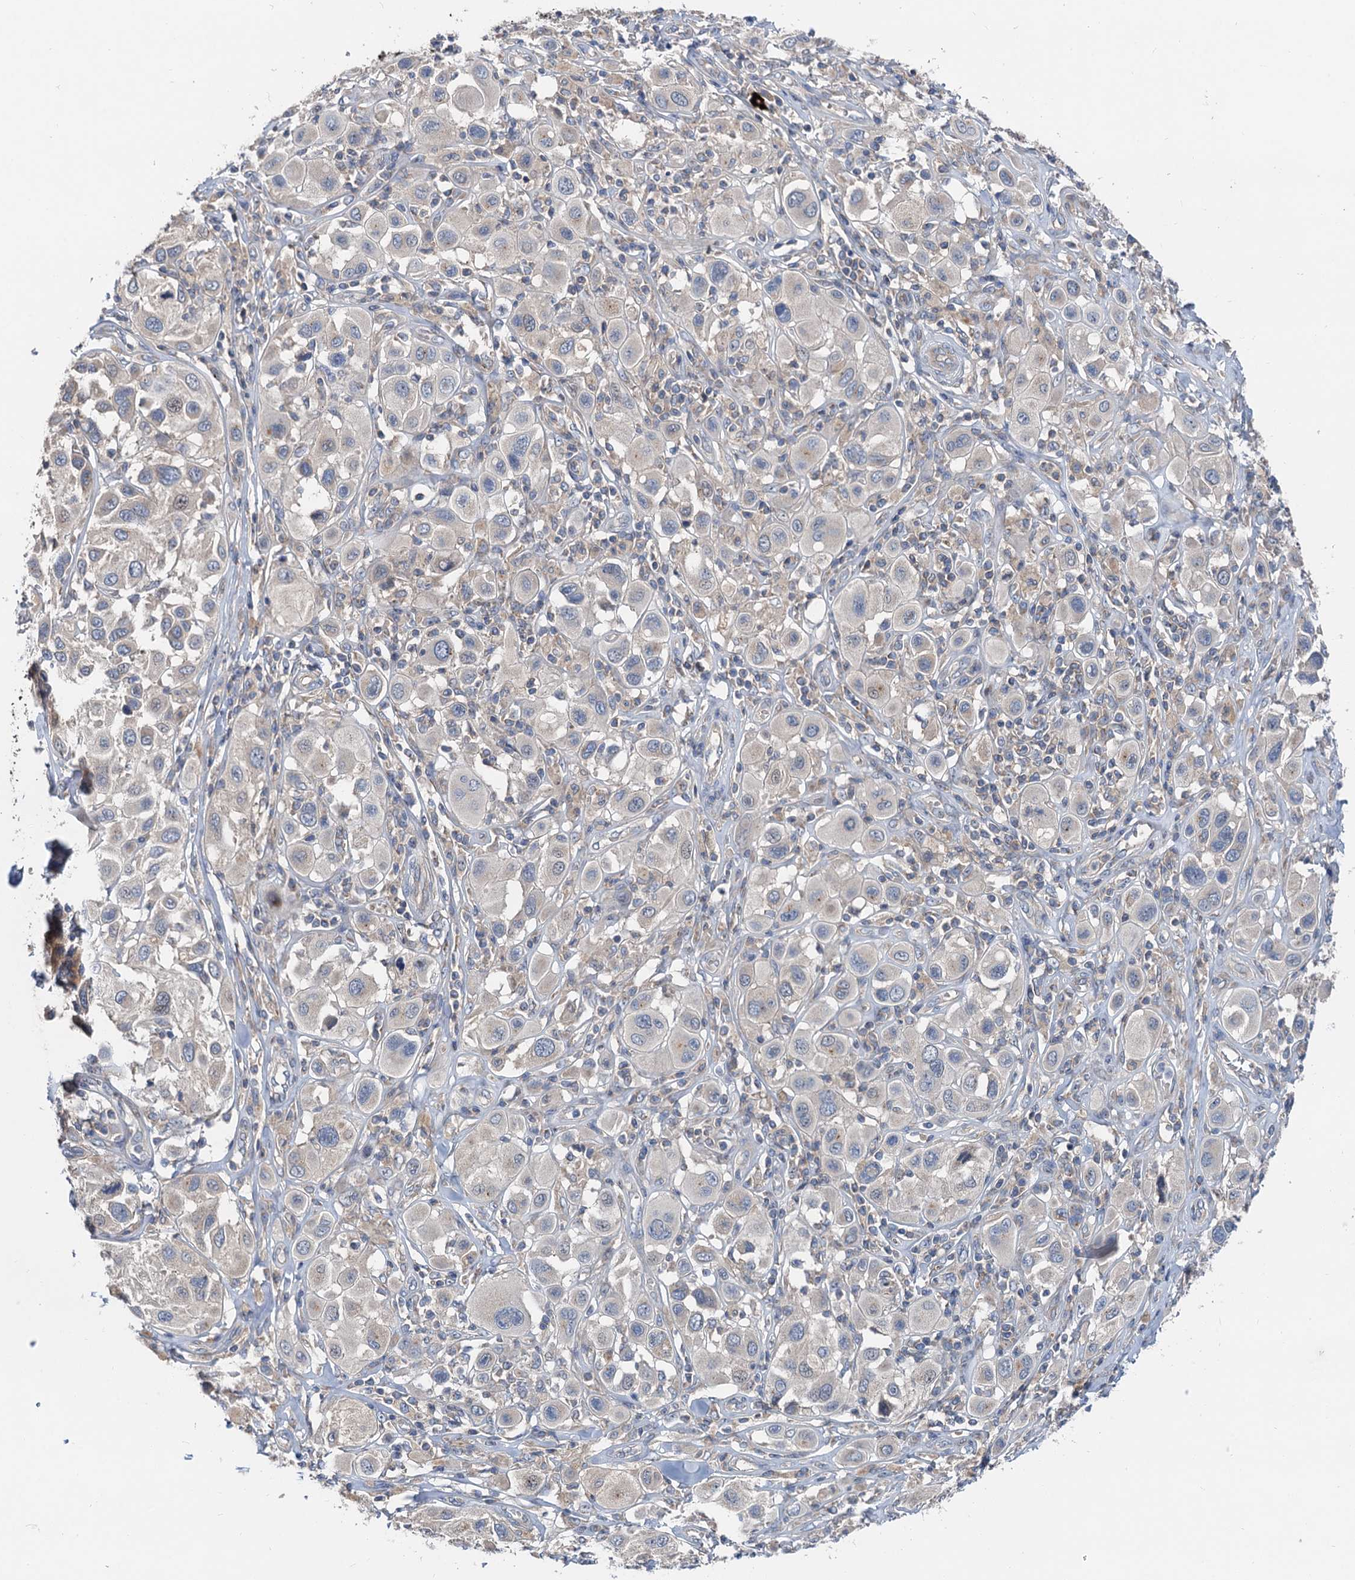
{"staining": {"intensity": "negative", "quantity": "none", "location": "none"}, "tissue": "melanoma", "cell_type": "Tumor cells", "image_type": "cancer", "snomed": [{"axis": "morphology", "description": "Malignant melanoma, Metastatic site"}, {"axis": "topography", "description": "Skin"}], "caption": "IHC image of neoplastic tissue: human melanoma stained with DAB (3,3'-diaminobenzidine) reveals no significant protein positivity in tumor cells.", "gene": "ANKRD26", "patient": {"sex": "male", "age": 41}}